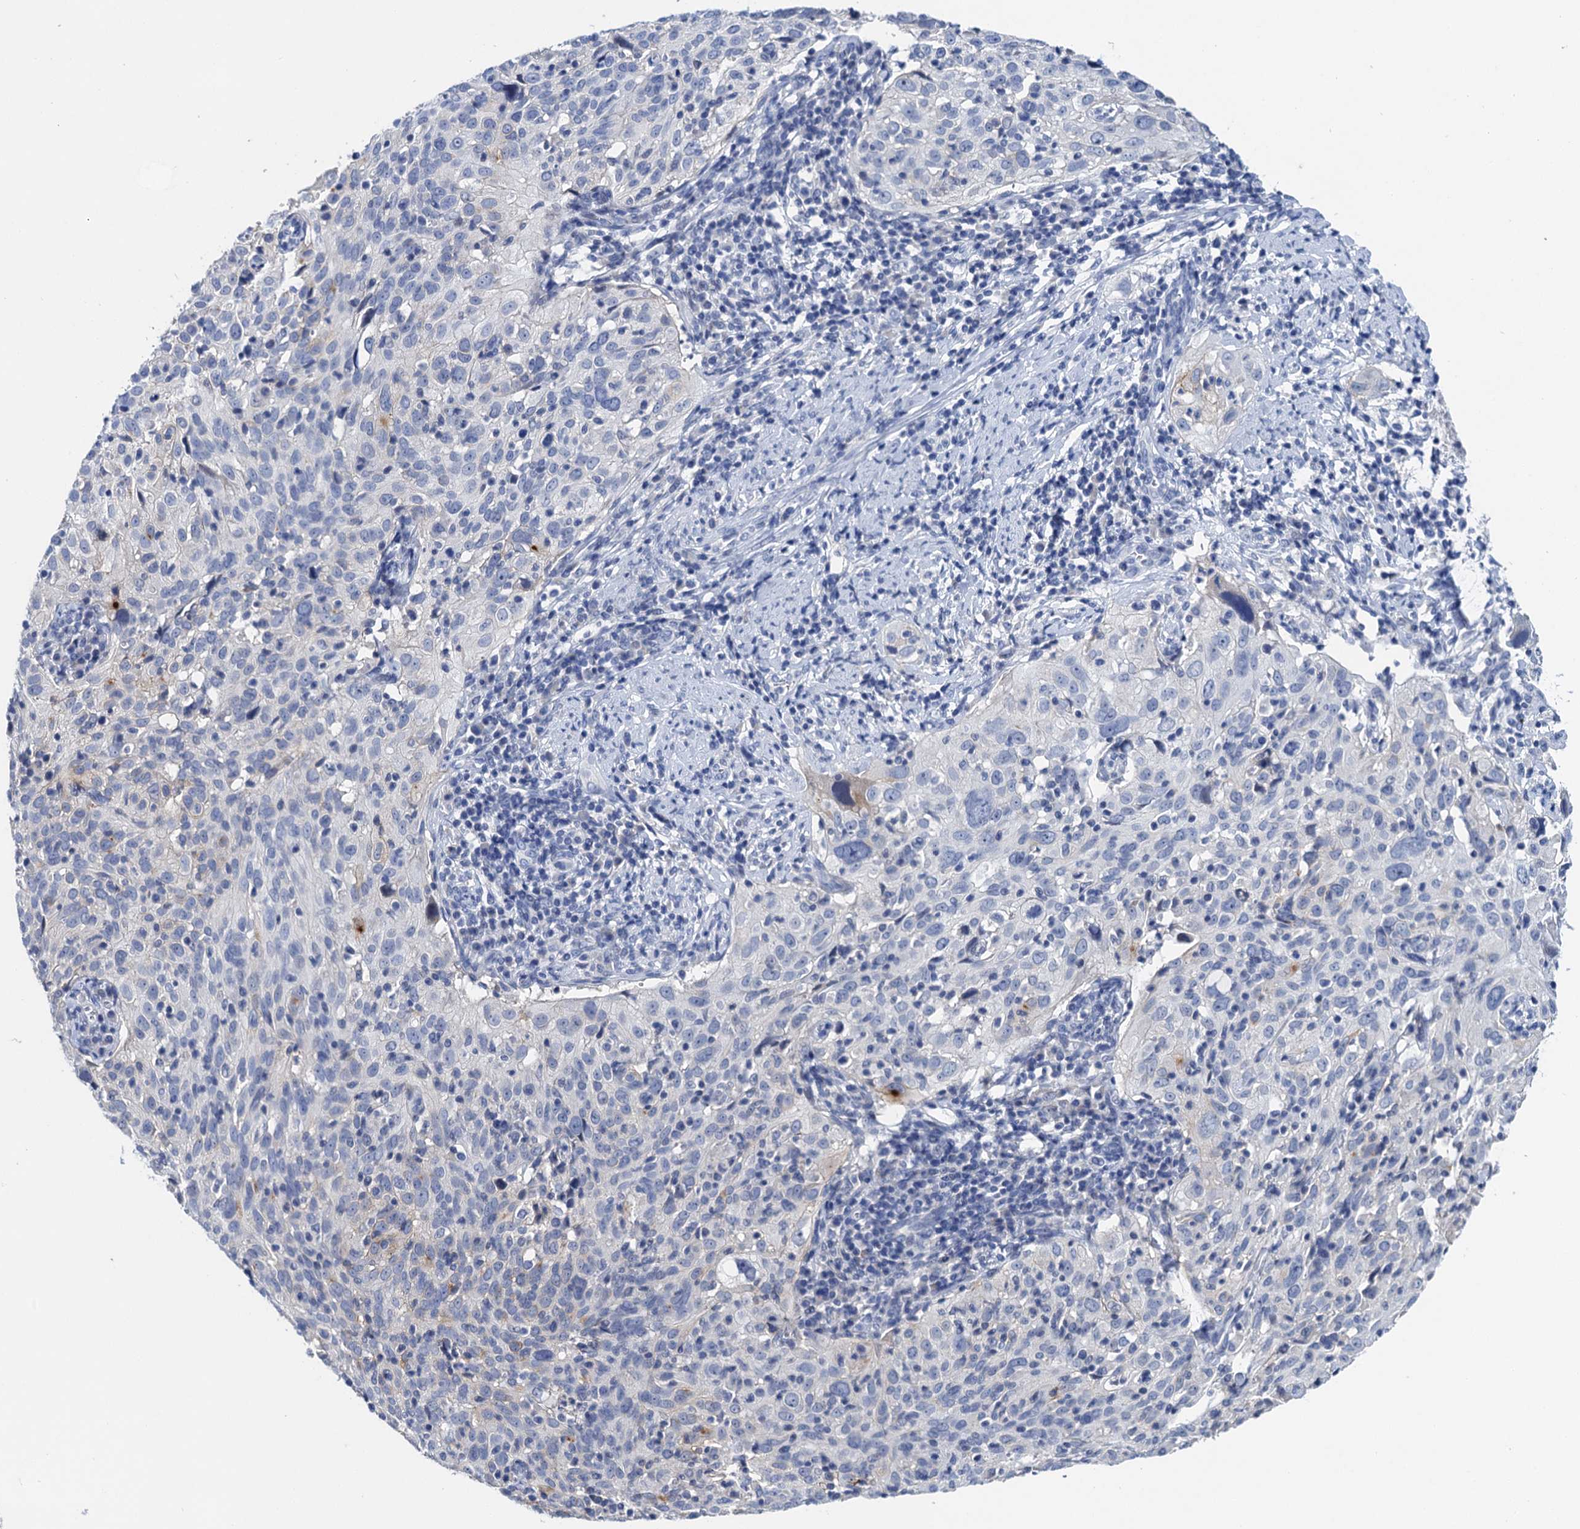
{"staining": {"intensity": "negative", "quantity": "none", "location": "none"}, "tissue": "cervical cancer", "cell_type": "Tumor cells", "image_type": "cancer", "snomed": [{"axis": "morphology", "description": "Squamous cell carcinoma, NOS"}, {"axis": "topography", "description": "Cervix"}], "caption": "Immunohistochemical staining of squamous cell carcinoma (cervical) shows no significant staining in tumor cells.", "gene": "LYPD3", "patient": {"sex": "female", "age": 31}}